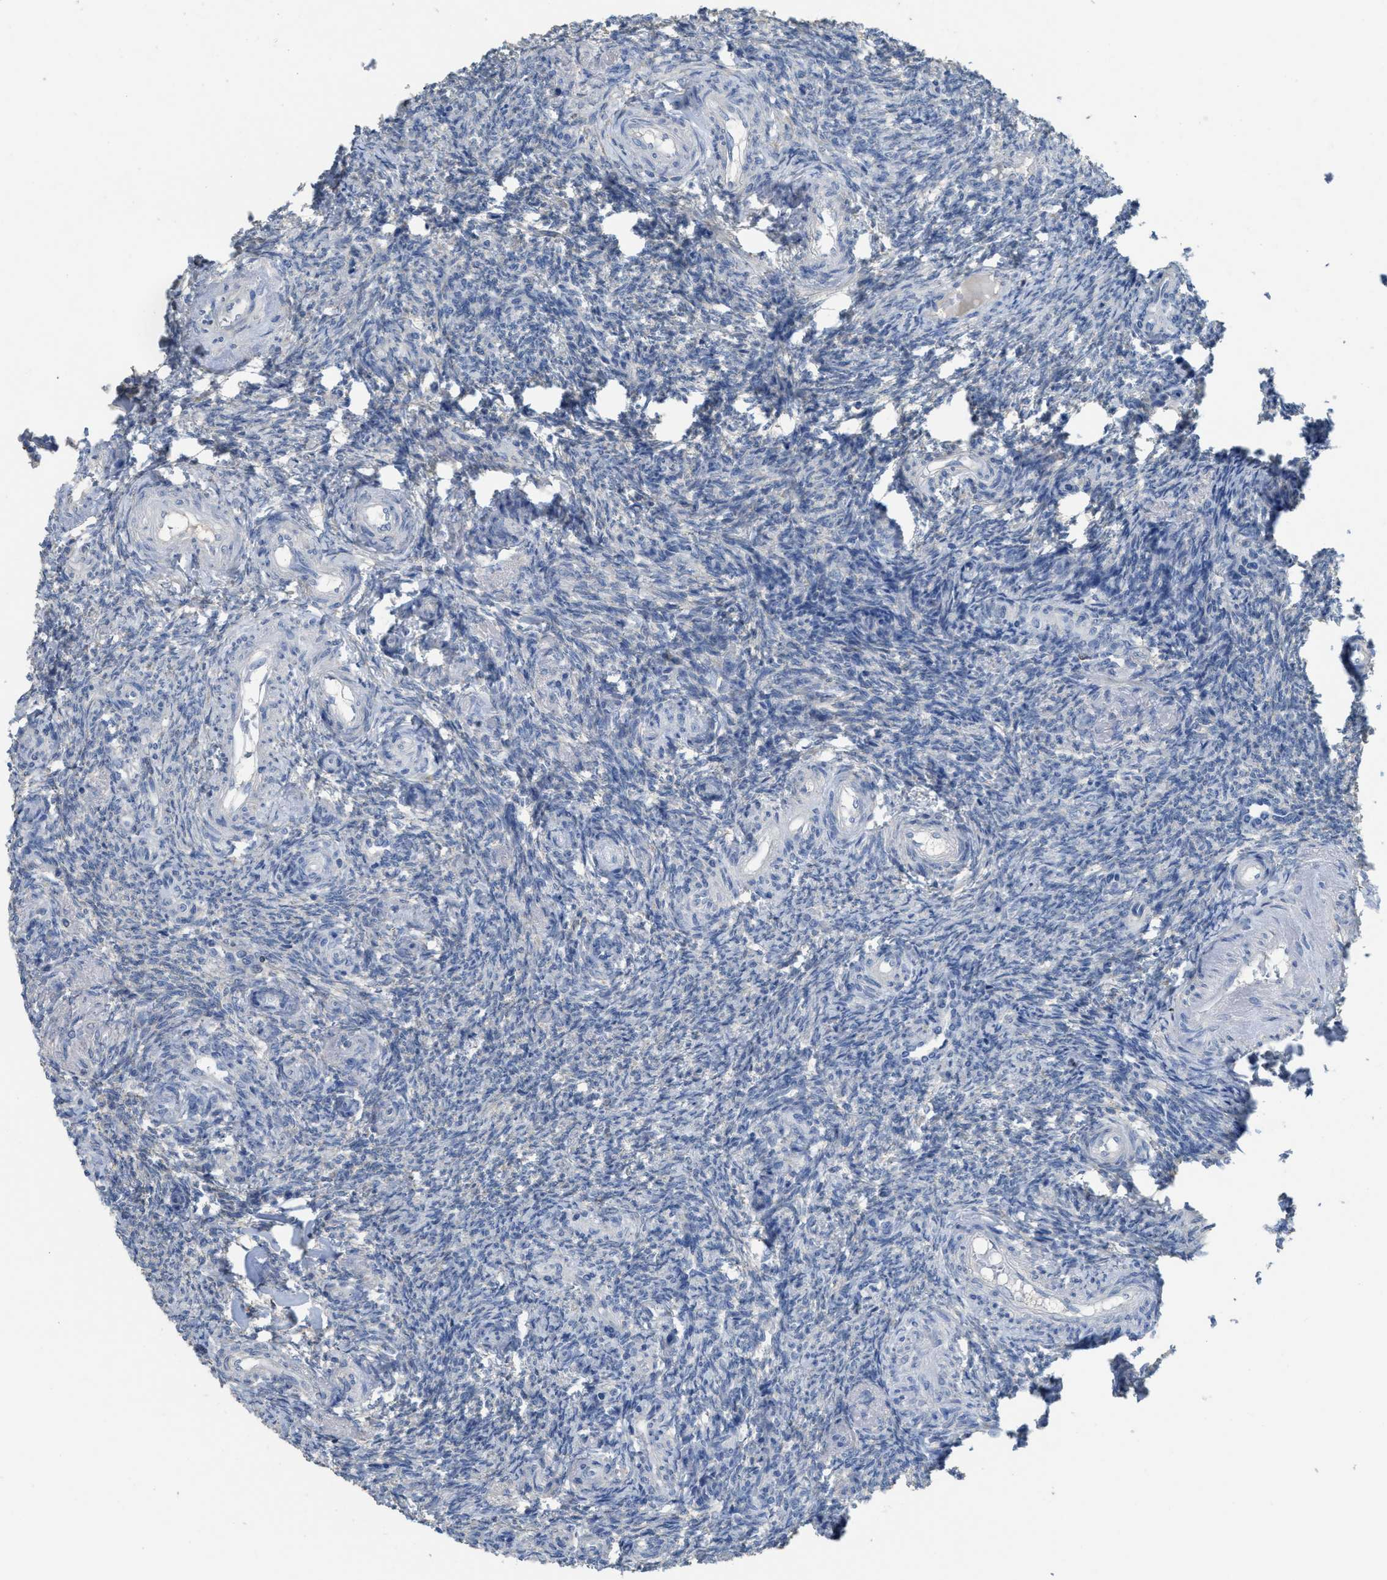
{"staining": {"intensity": "negative", "quantity": "none", "location": "none"}, "tissue": "ovary", "cell_type": "Ovarian stroma cells", "image_type": "normal", "snomed": [{"axis": "morphology", "description": "Normal tissue, NOS"}, {"axis": "topography", "description": "Ovary"}], "caption": "This is an immunohistochemistry photomicrograph of benign human ovary. There is no positivity in ovarian stroma cells.", "gene": "SFXN2", "patient": {"sex": "female", "age": 41}}